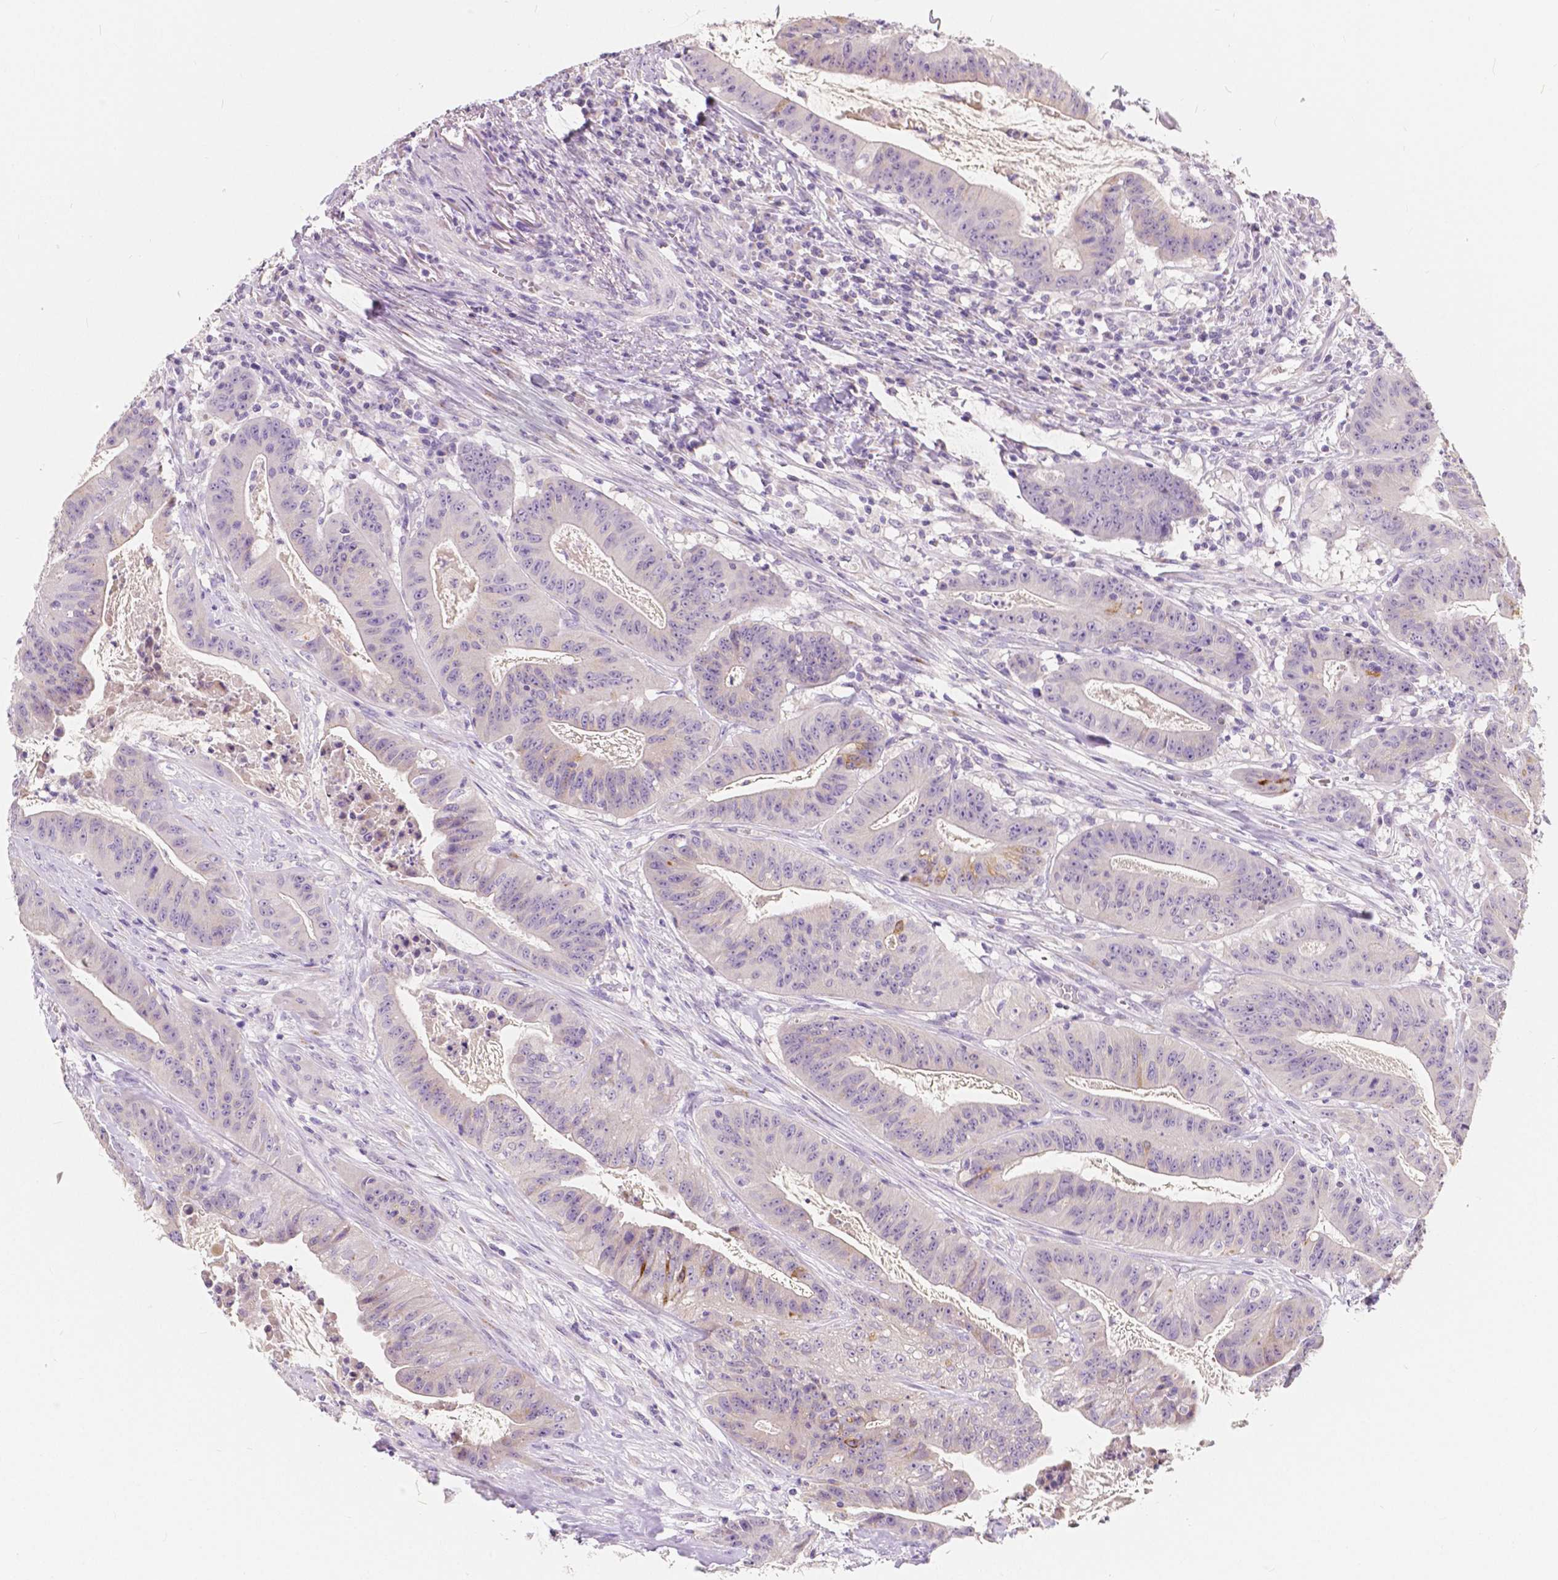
{"staining": {"intensity": "moderate", "quantity": "<25%", "location": "cytoplasmic/membranous"}, "tissue": "colorectal cancer", "cell_type": "Tumor cells", "image_type": "cancer", "snomed": [{"axis": "morphology", "description": "Adenocarcinoma, NOS"}, {"axis": "topography", "description": "Colon"}], "caption": "A high-resolution histopathology image shows immunohistochemistry staining of adenocarcinoma (colorectal), which exhibits moderate cytoplasmic/membranous staining in about <25% of tumor cells. The protein is shown in brown color, while the nuclei are stained blue.", "gene": "RNF186", "patient": {"sex": "male", "age": 33}}